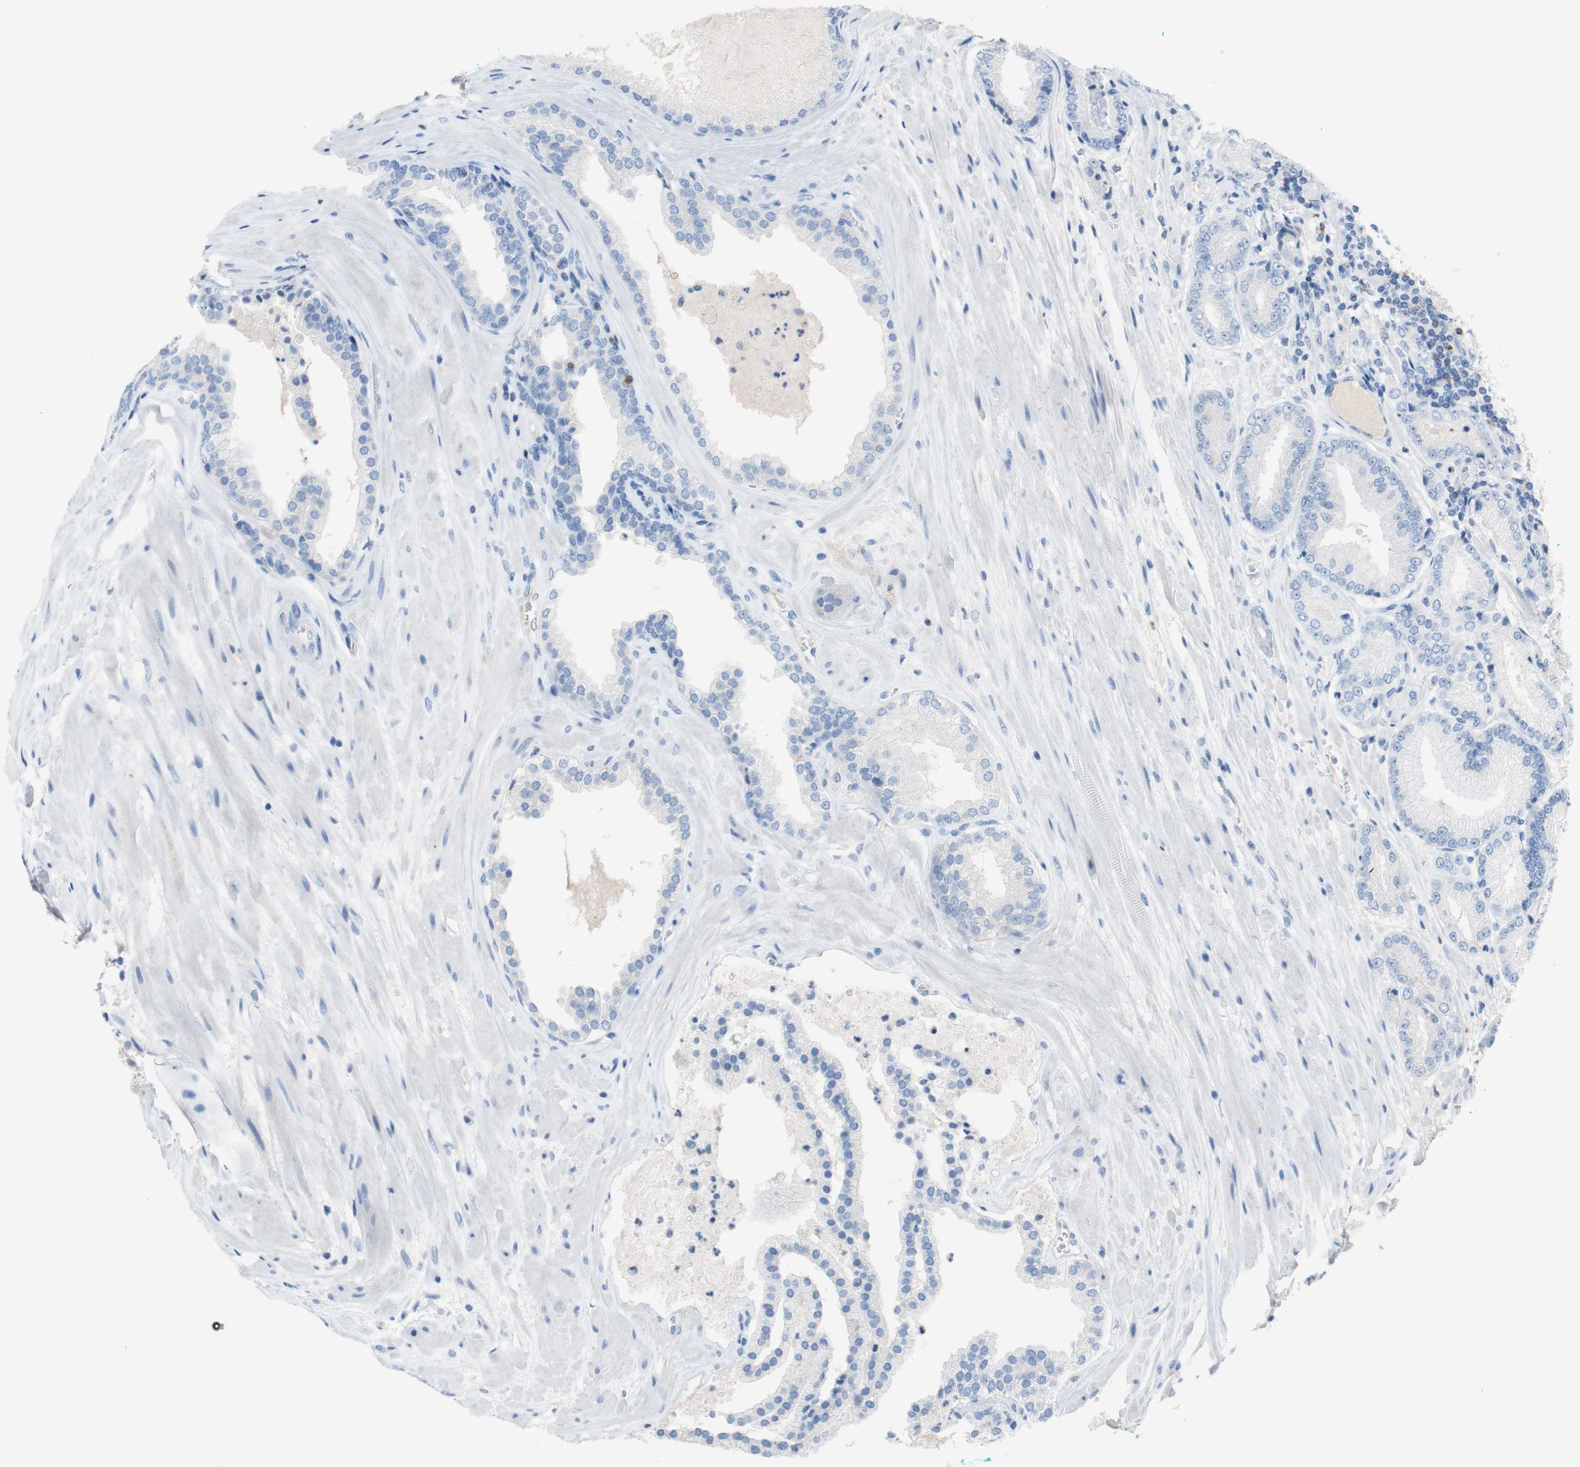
{"staining": {"intensity": "negative", "quantity": "none", "location": "none"}, "tissue": "prostate cancer", "cell_type": "Tumor cells", "image_type": "cancer", "snomed": [{"axis": "morphology", "description": "Adenocarcinoma, High grade"}, {"axis": "topography", "description": "Prostate"}], "caption": "An image of prostate cancer (high-grade adenocarcinoma) stained for a protein exhibits no brown staining in tumor cells.", "gene": "PACSIN1", "patient": {"sex": "male", "age": 59}}